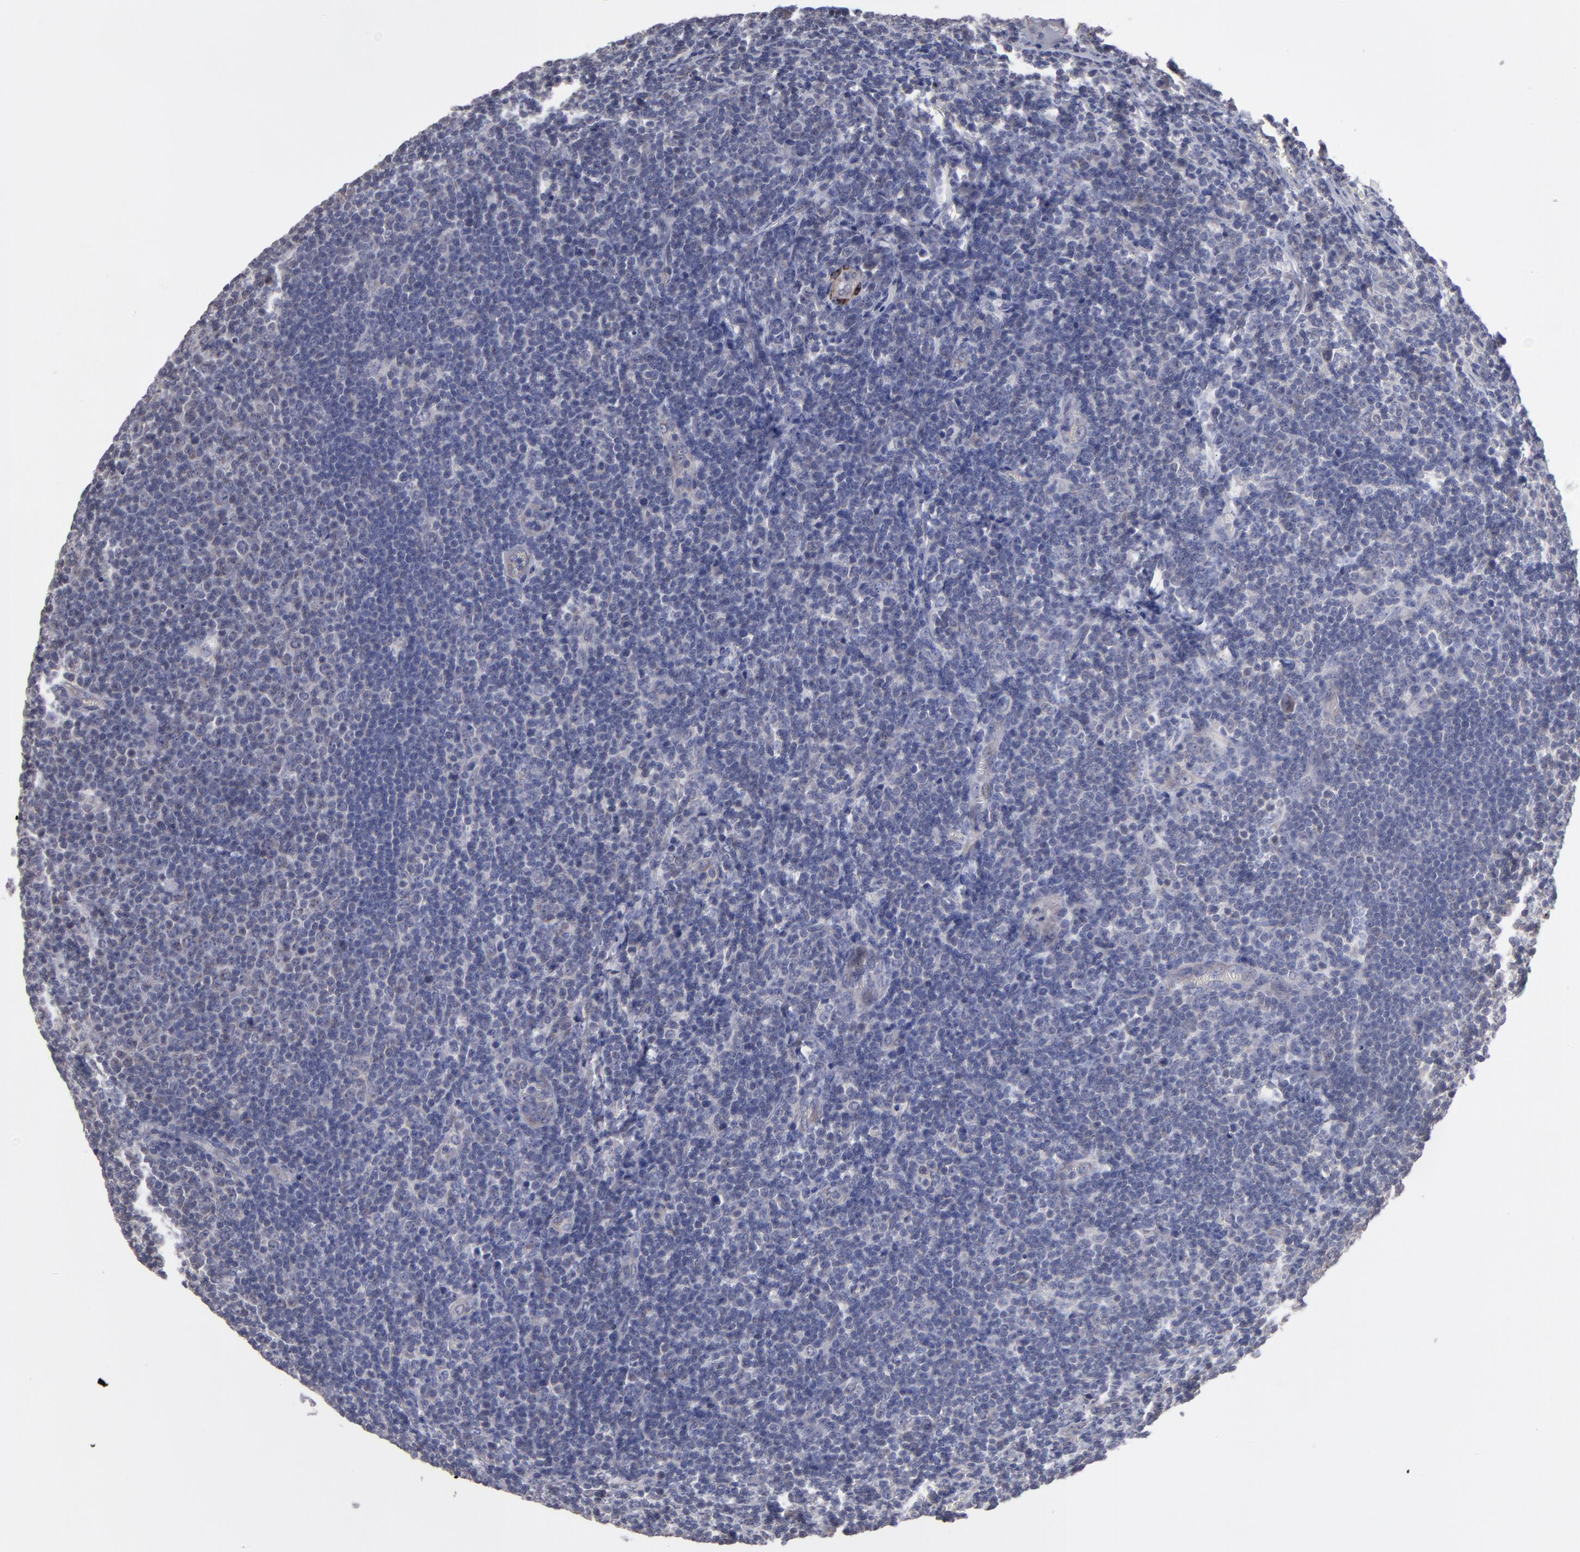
{"staining": {"intensity": "weak", "quantity": "<25%", "location": "cytoplasmic/membranous"}, "tissue": "lymphoma", "cell_type": "Tumor cells", "image_type": "cancer", "snomed": [{"axis": "morphology", "description": "Malignant lymphoma, non-Hodgkin's type, Low grade"}, {"axis": "topography", "description": "Lymph node"}], "caption": "An immunohistochemistry photomicrograph of lymphoma is shown. There is no staining in tumor cells of lymphoma.", "gene": "SLMAP", "patient": {"sex": "male", "age": 74}}